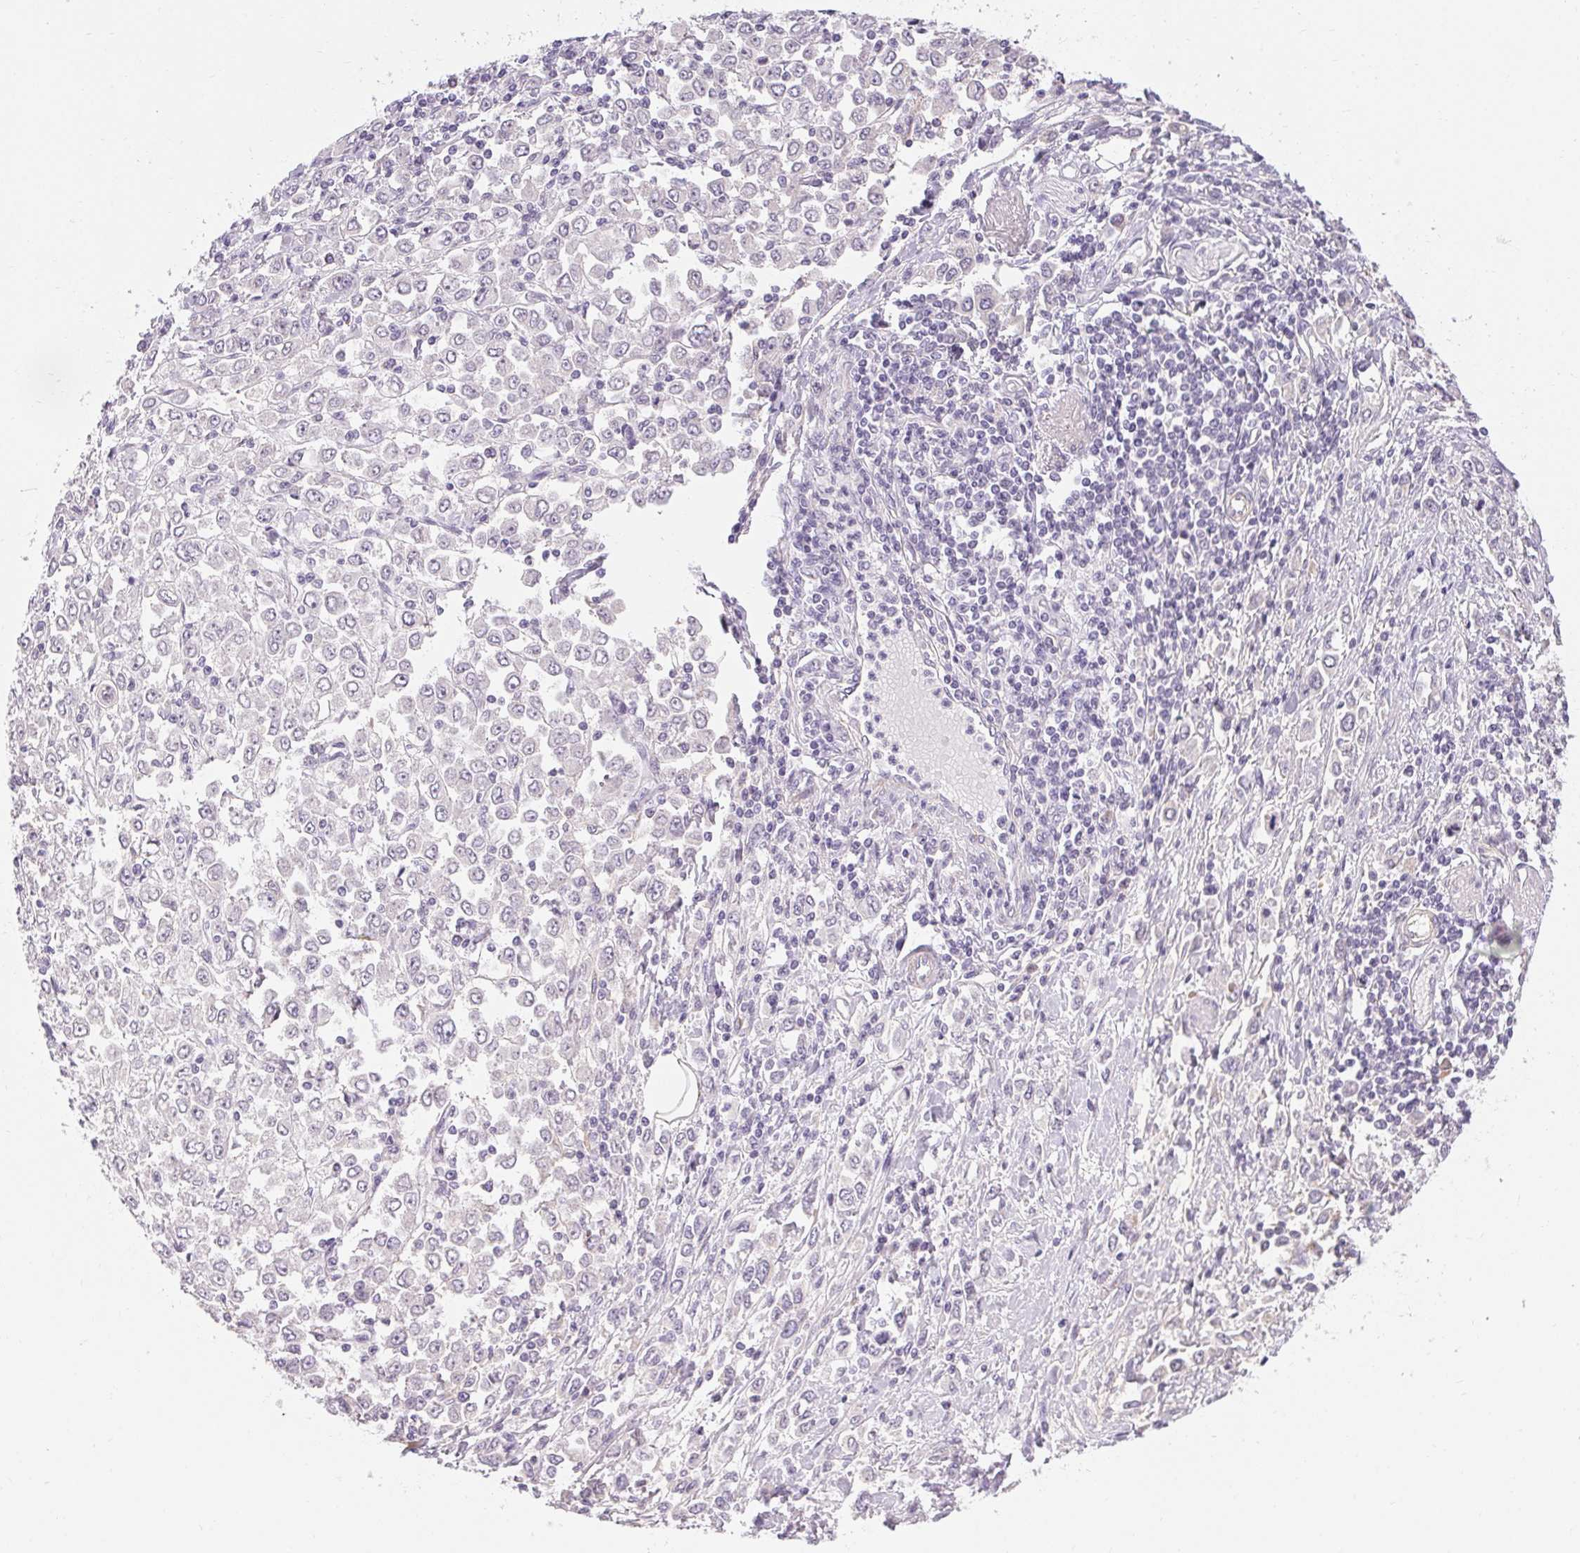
{"staining": {"intensity": "negative", "quantity": "none", "location": "none"}, "tissue": "stomach cancer", "cell_type": "Tumor cells", "image_type": "cancer", "snomed": [{"axis": "morphology", "description": "Adenocarcinoma, NOS"}, {"axis": "topography", "description": "Stomach, upper"}], "caption": "DAB (3,3'-diaminobenzidine) immunohistochemical staining of stomach cancer demonstrates no significant expression in tumor cells.", "gene": "TMEM52B", "patient": {"sex": "male", "age": 70}}